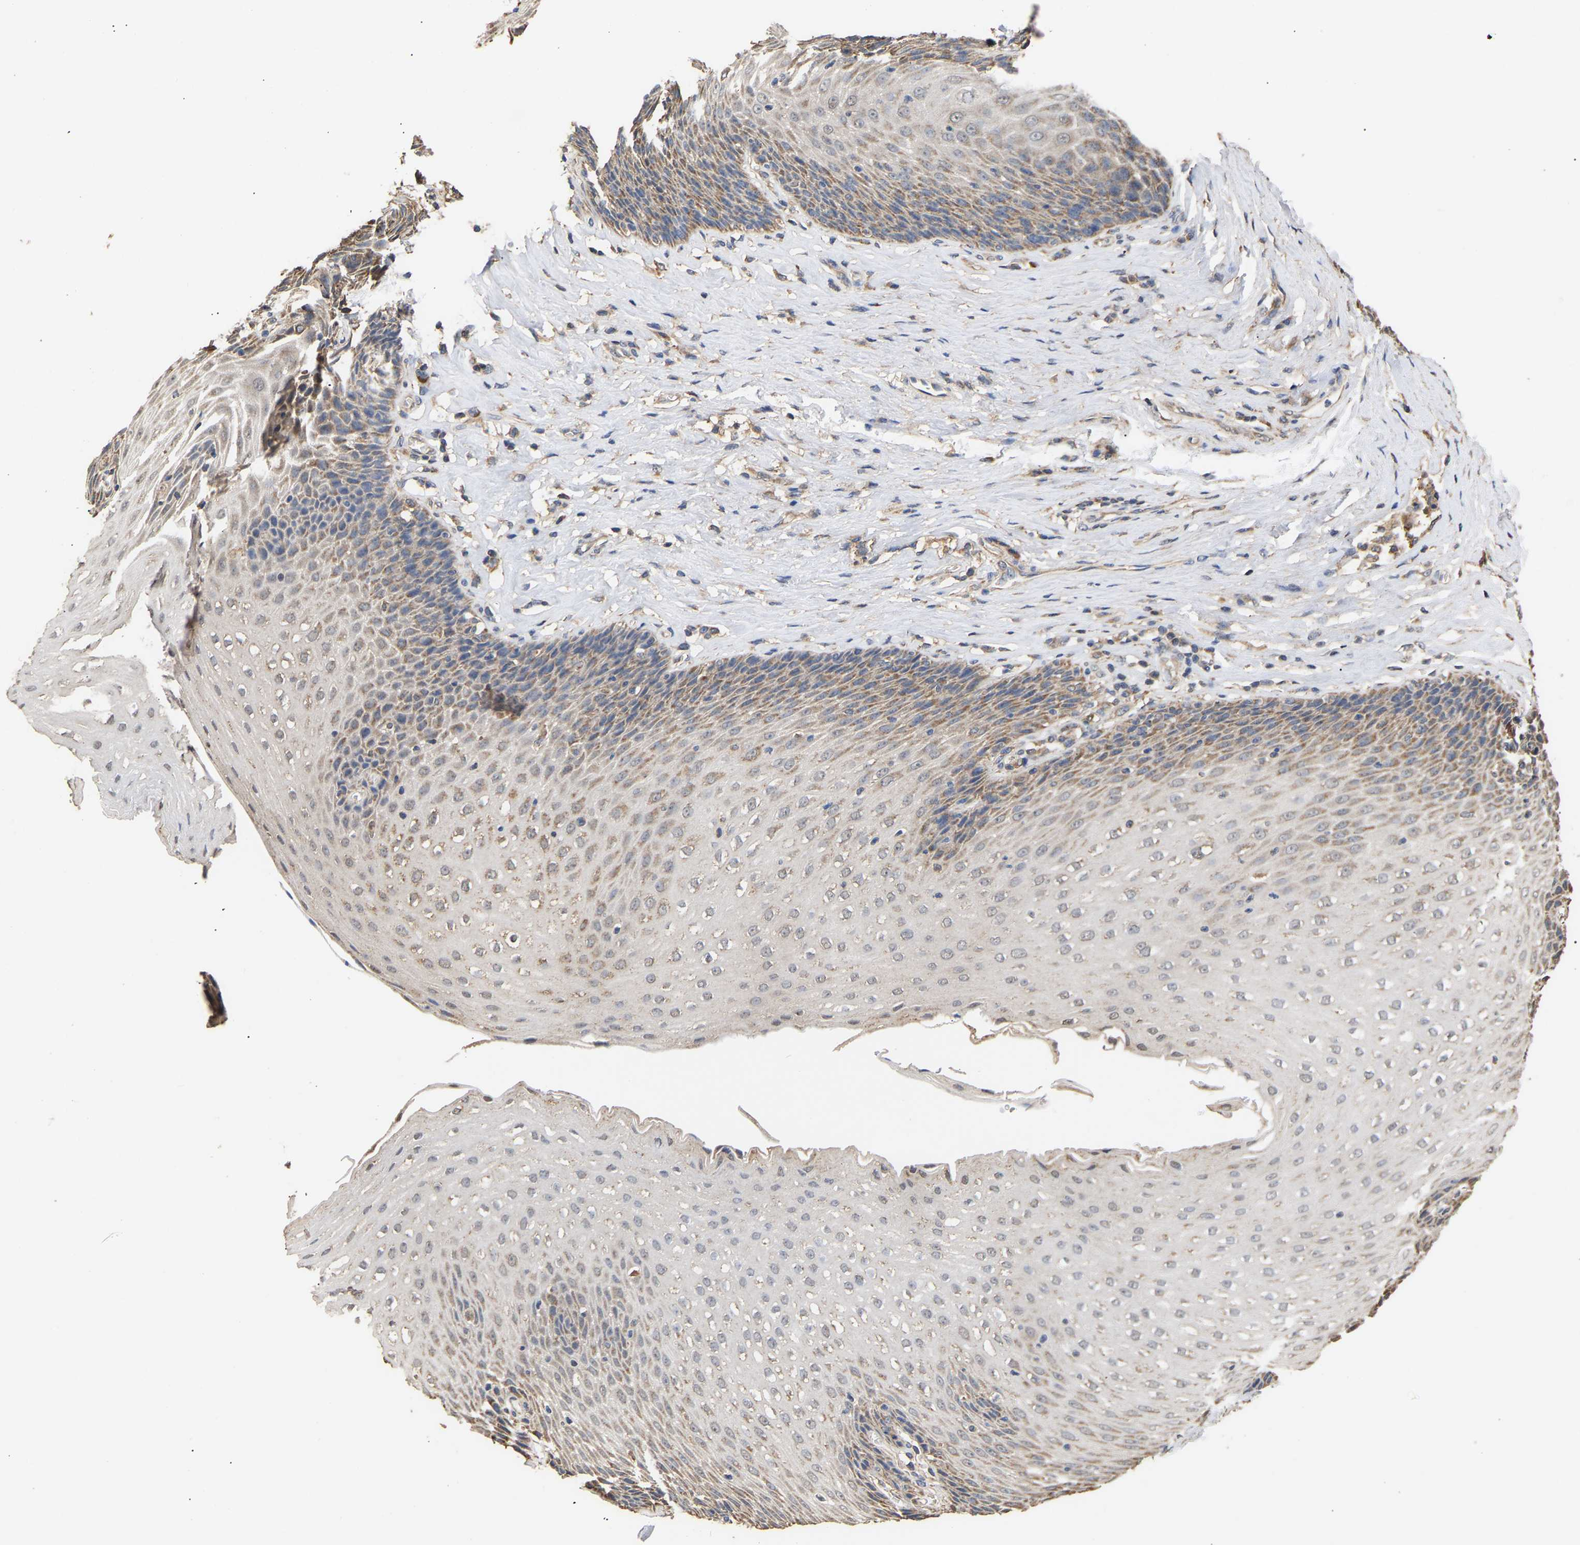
{"staining": {"intensity": "moderate", "quantity": ">75%", "location": "cytoplasmic/membranous"}, "tissue": "esophagus", "cell_type": "Squamous epithelial cells", "image_type": "normal", "snomed": [{"axis": "morphology", "description": "Normal tissue, NOS"}, {"axis": "topography", "description": "Esophagus"}], "caption": "Protein analysis of normal esophagus displays moderate cytoplasmic/membranous expression in about >75% of squamous epithelial cells.", "gene": "ZNF26", "patient": {"sex": "female", "age": 61}}